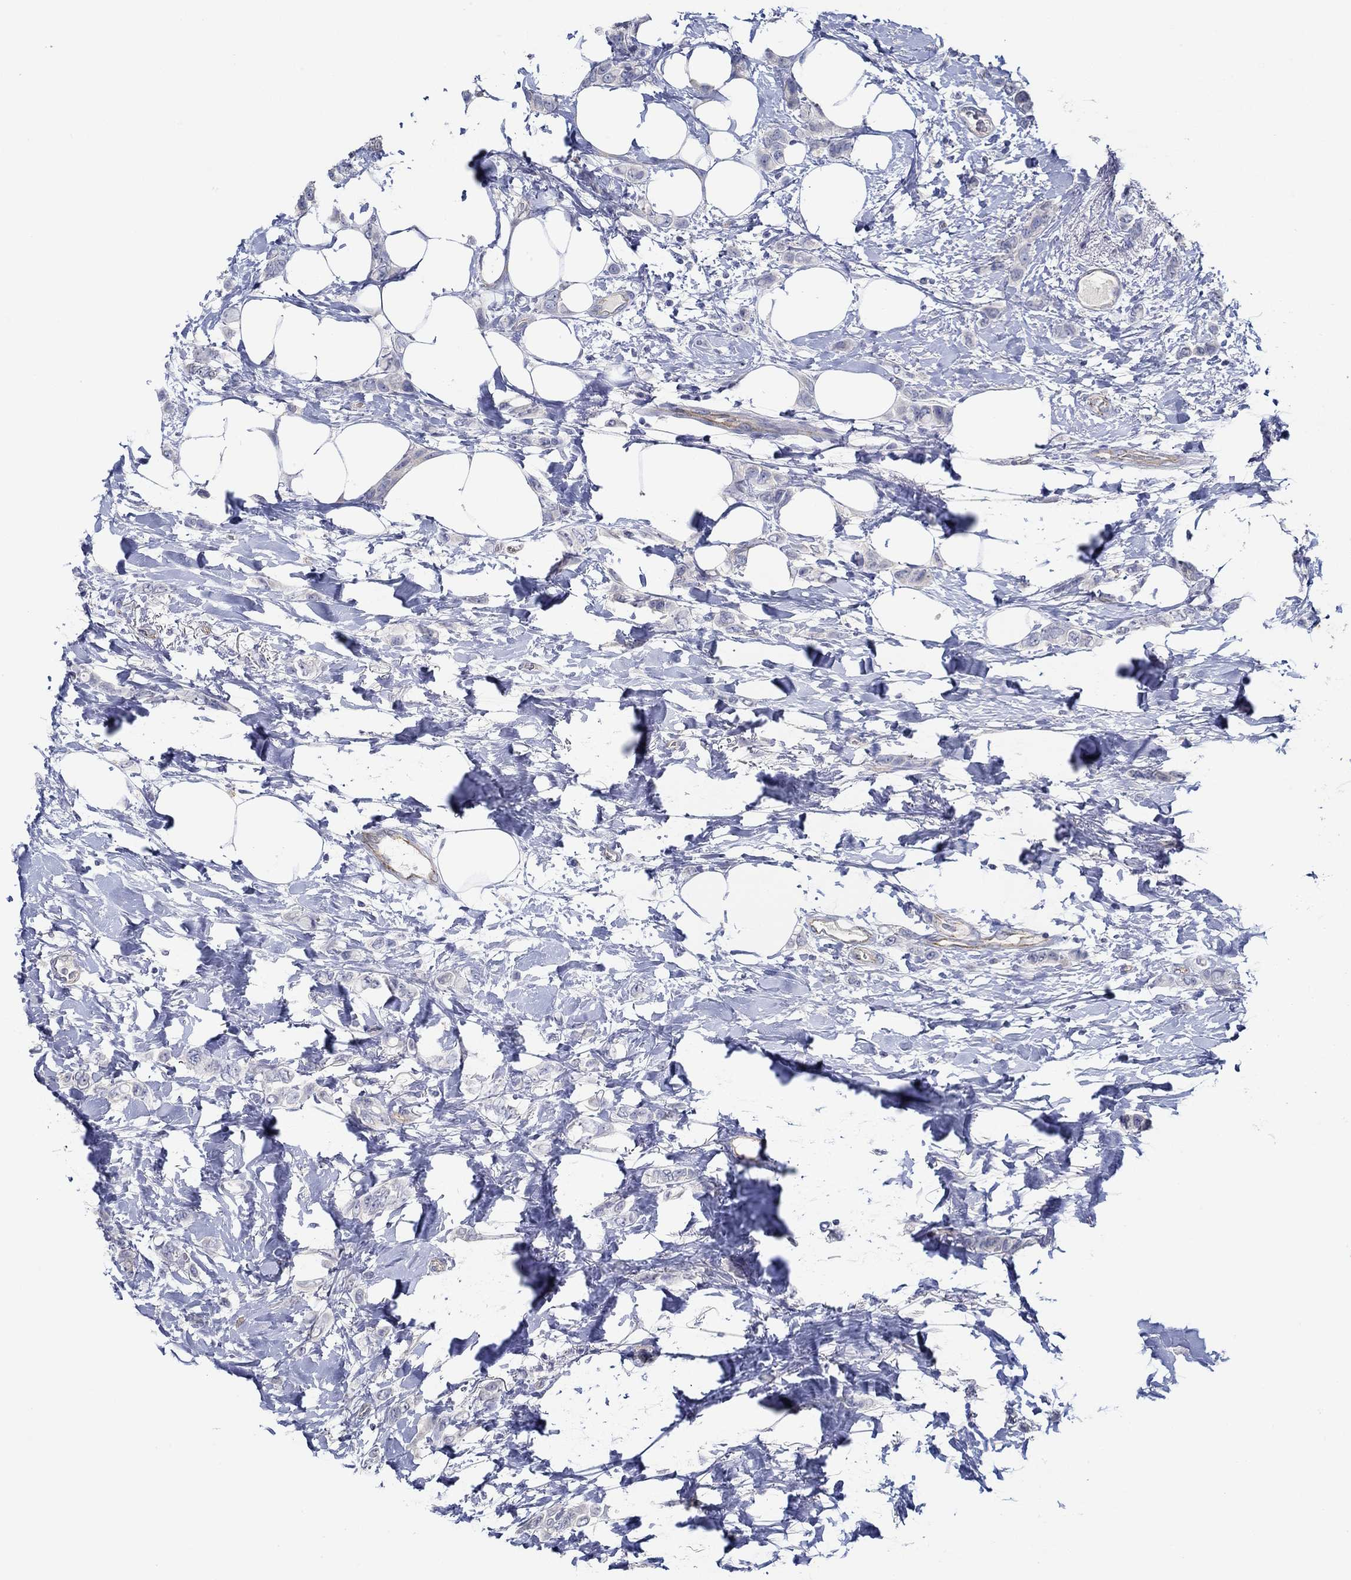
{"staining": {"intensity": "negative", "quantity": "none", "location": "none"}, "tissue": "breast cancer", "cell_type": "Tumor cells", "image_type": "cancer", "snomed": [{"axis": "morphology", "description": "Lobular carcinoma"}, {"axis": "topography", "description": "Breast"}], "caption": "Breast lobular carcinoma stained for a protein using immunohistochemistry (IHC) shows no positivity tumor cells.", "gene": "GJA5", "patient": {"sex": "female", "age": 66}}